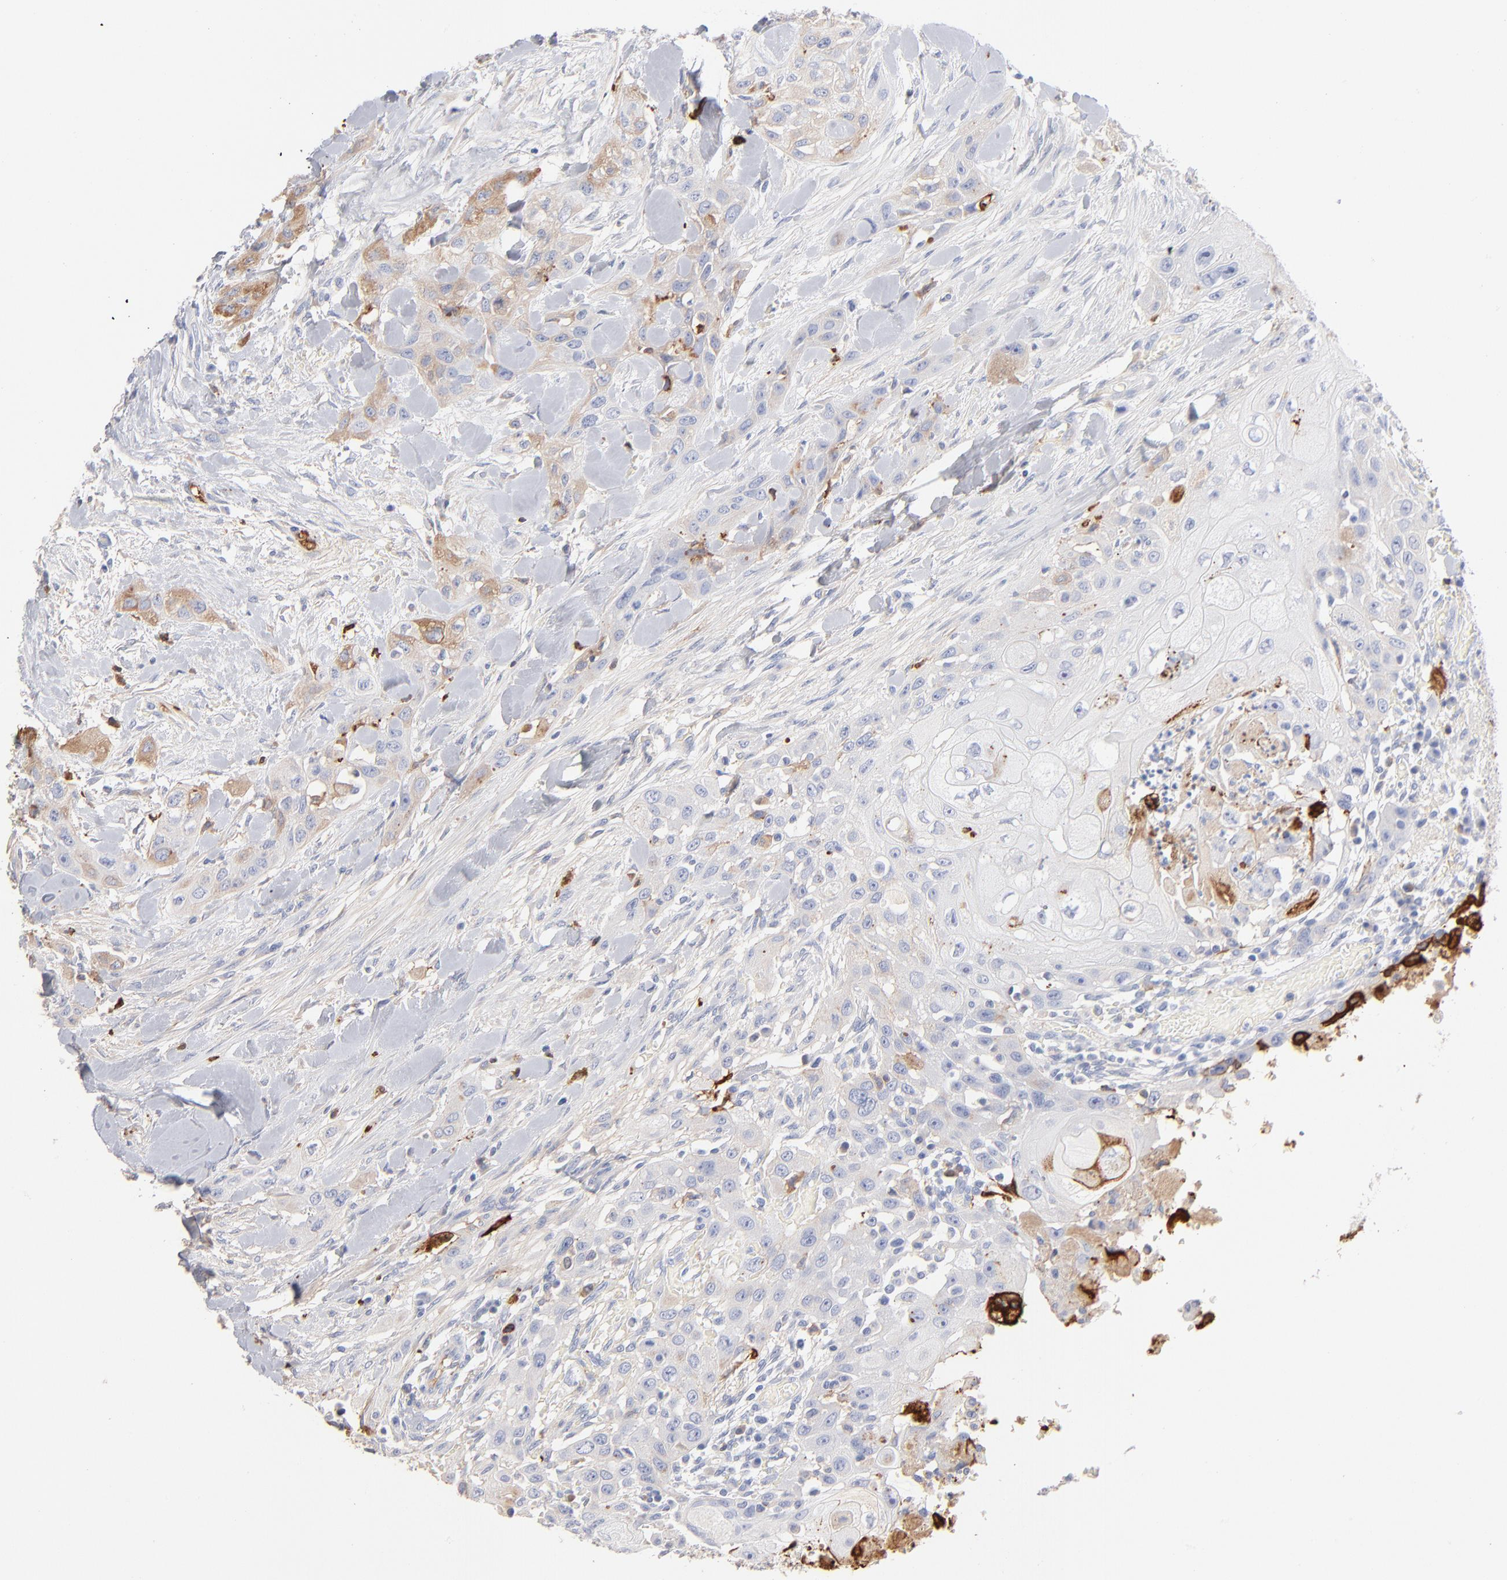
{"staining": {"intensity": "negative", "quantity": "none", "location": "none"}, "tissue": "head and neck cancer", "cell_type": "Tumor cells", "image_type": "cancer", "snomed": [{"axis": "morphology", "description": "Neoplasm, malignant, NOS"}, {"axis": "topography", "description": "Salivary gland"}, {"axis": "topography", "description": "Head-Neck"}], "caption": "An image of human head and neck cancer is negative for staining in tumor cells. (DAB IHC visualized using brightfield microscopy, high magnification).", "gene": "APOH", "patient": {"sex": "male", "age": 43}}